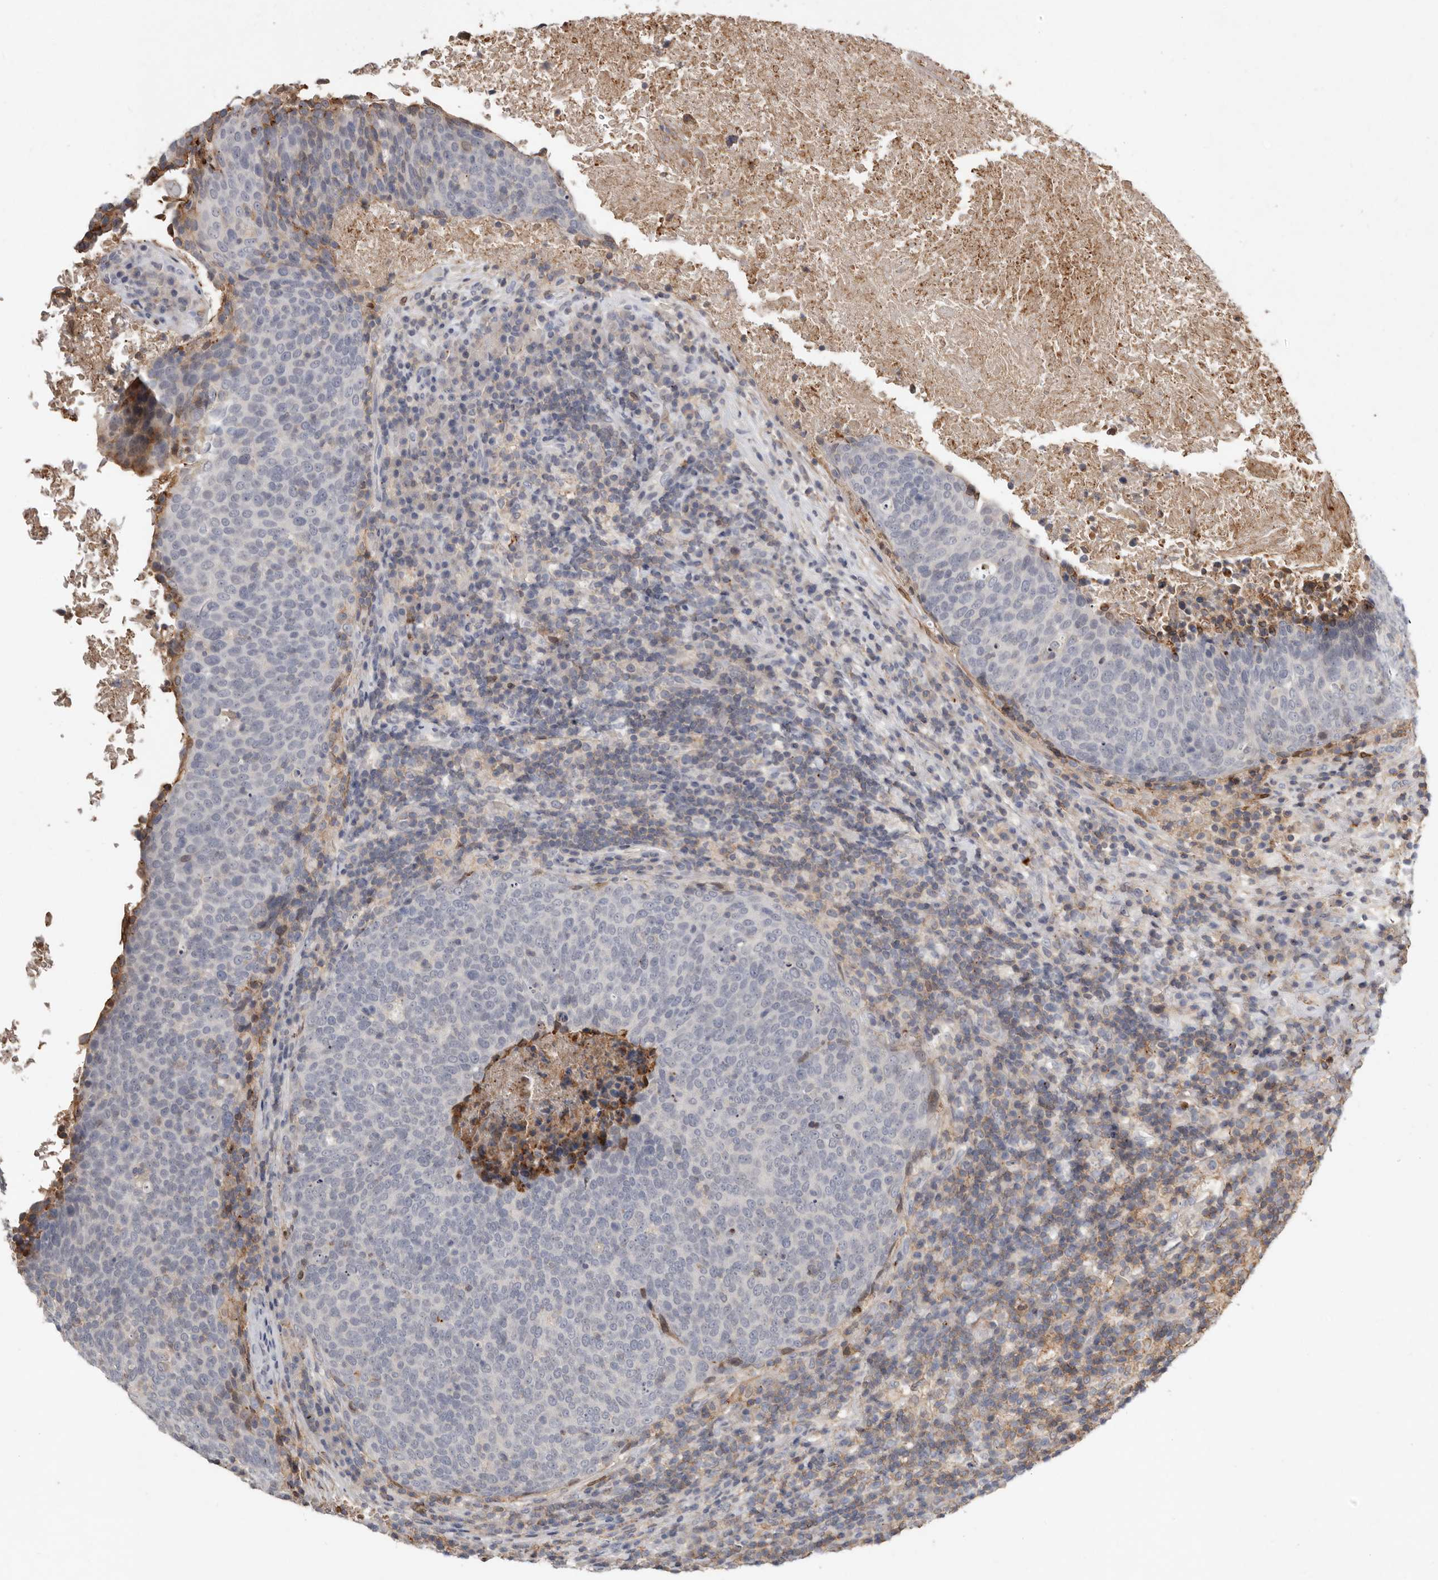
{"staining": {"intensity": "negative", "quantity": "none", "location": "none"}, "tissue": "head and neck cancer", "cell_type": "Tumor cells", "image_type": "cancer", "snomed": [{"axis": "morphology", "description": "Squamous cell carcinoma, NOS"}, {"axis": "morphology", "description": "Squamous cell carcinoma, metastatic, NOS"}, {"axis": "topography", "description": "Lymph node"}, {"axis": "topography", "description": "Head-Neck"}], "caption": "Immunohistochemistry histopathology image of human head and neck squamous cell carcinoma stained for a protein (brown), which demonstrates no expression in tumor cells. The staining is performed using DAB brown chromogen with nuclei counter-stained in using hematoxylin.", "gene": "KIF26B", "patient": {"sex": "male", "age": 62}}